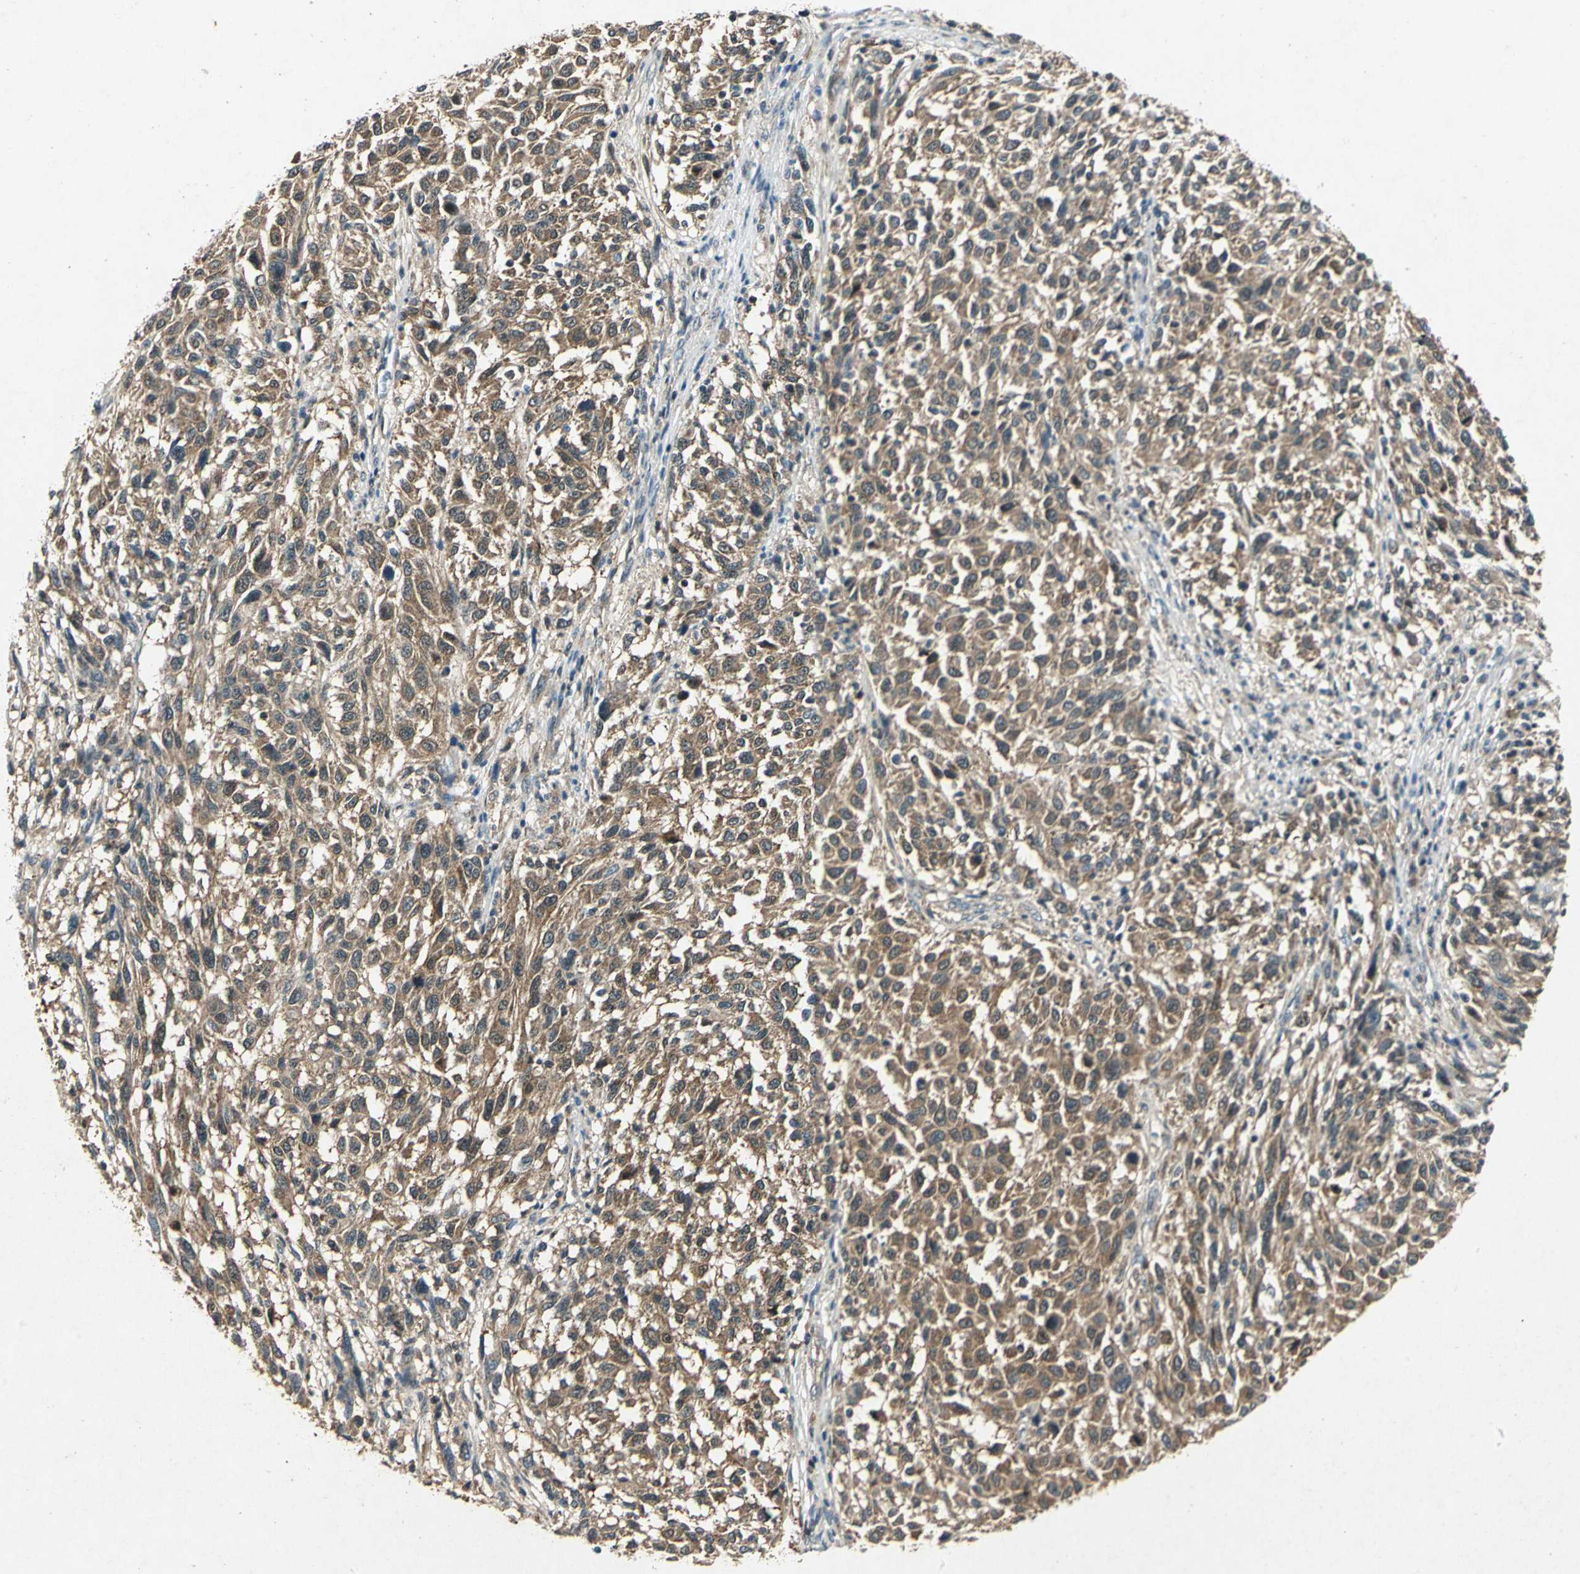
{"staining": {"intensity": "moderate", "quantity": ">75%", "location": "cytoplasmic/membranous"}, "tissue": "melanoma", "cell_type": "Tumor cells", "image_type": "cancer", "snomed": [{"axis": "morphology", "description": "Malignant melanoma, Metastatic site"}, {"axis": "topography", "description": "Lymph node"}], "caption": "Malignant melanoma (metastatic site) stained for a protein displays moderate cytoplasmic/membranous positivity in tumor cells.", "gene": "AHSA1", "patient": {"sex": "male", "age": 61}}